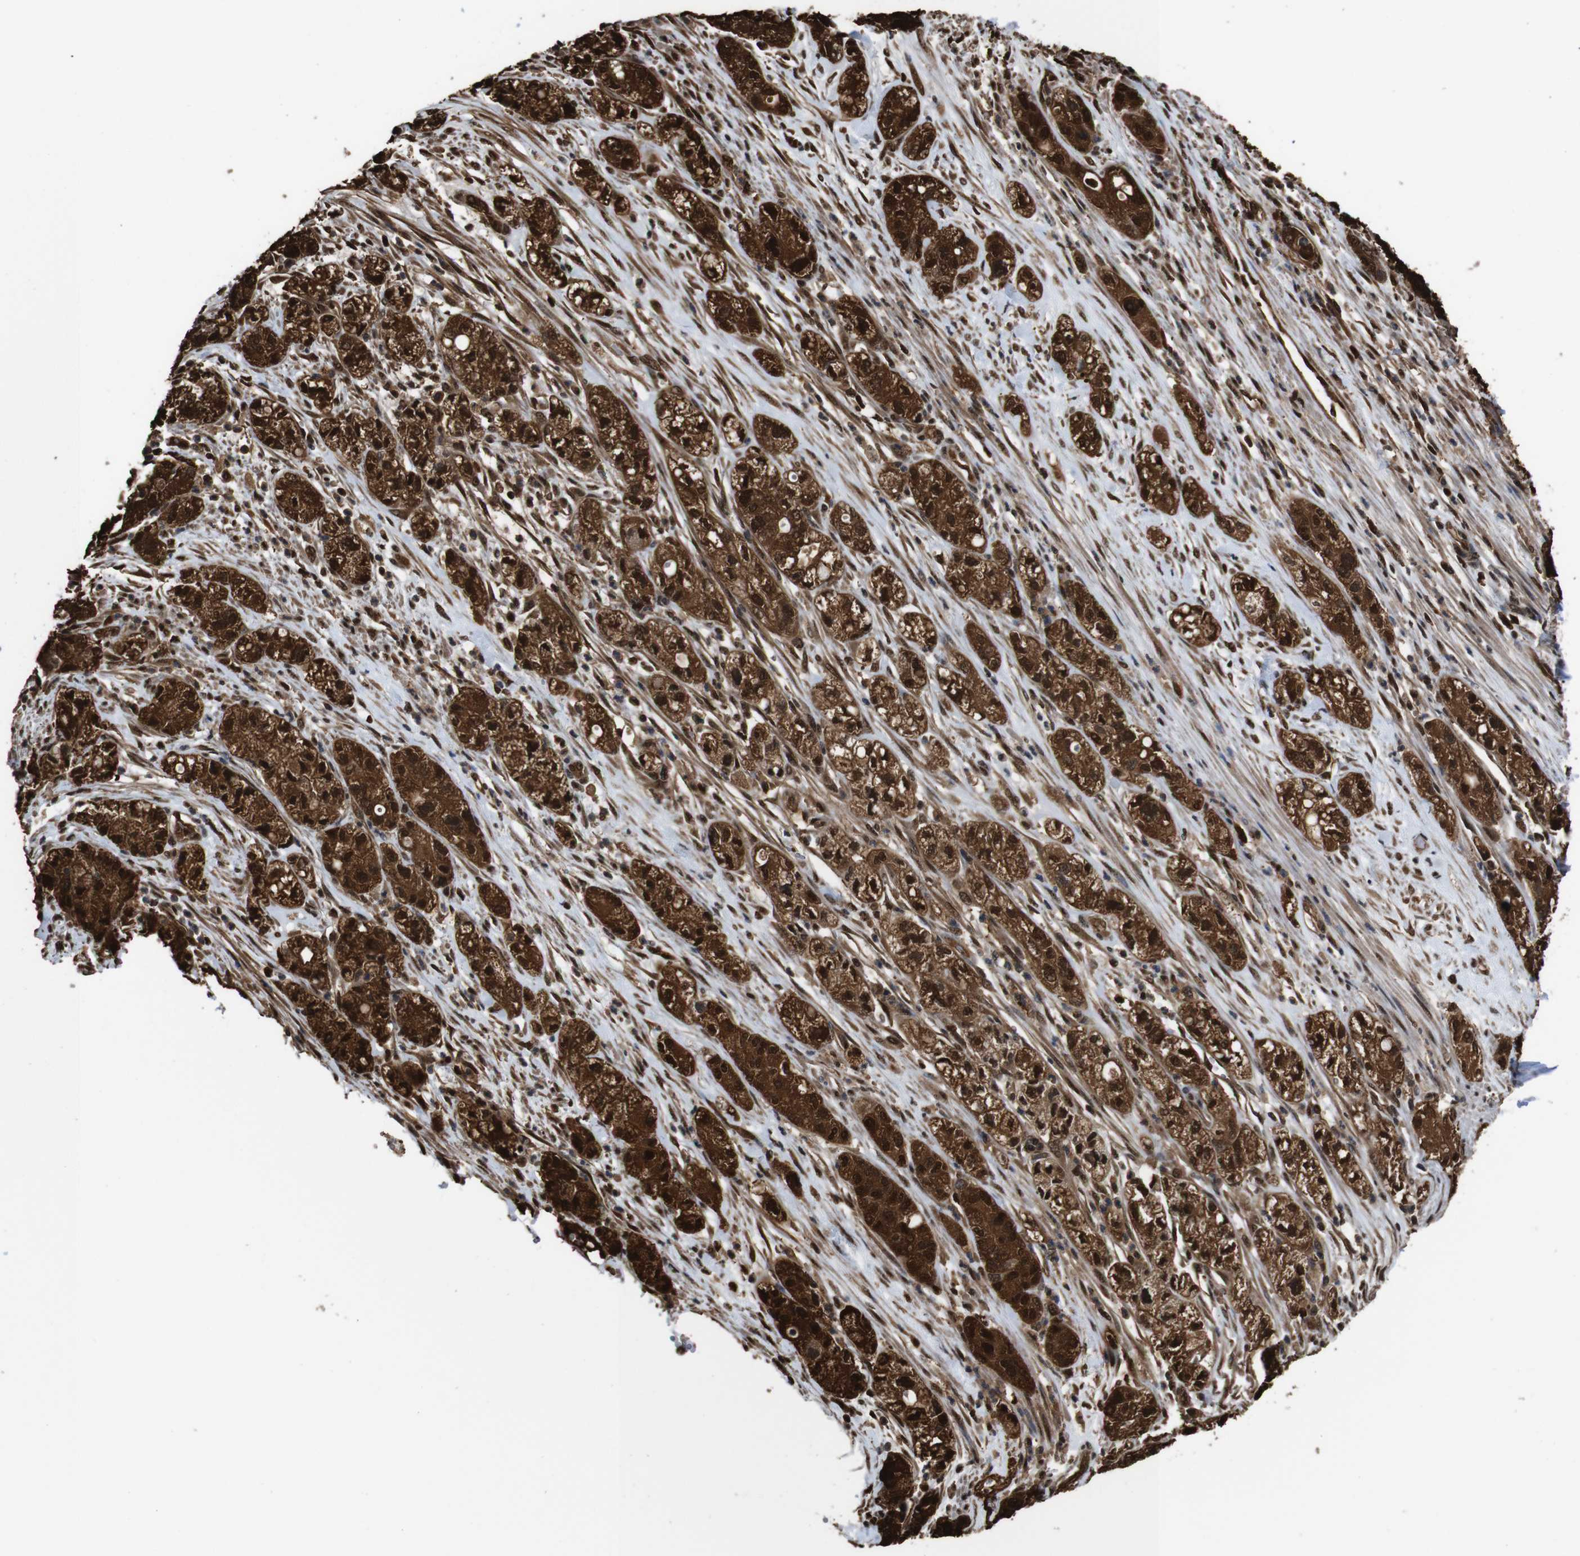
{"staining": {"intensity": "strong", "quantity": ">75%", "location": "cytoplasmic/membranous,nuclear"}, "tissue": "pancreatic cancer", "cell_type": "Tumor cells", "image_type": "cancer", "snomed": [{"axis": "morphology", "description": "Adenocarcinoma, NOS"}, {"axis": "topography", "description": "Pancreas"}], "caption": "The photomicrograph reveals immunohistochemical staining of pancreatic adenocarcinoma. There is strong cytoplasmic/membranous and nuclear staining is identified in about >75% of tumor cells.", "gene": "VCP", "patient": {"sex": "female", "age": 78}}